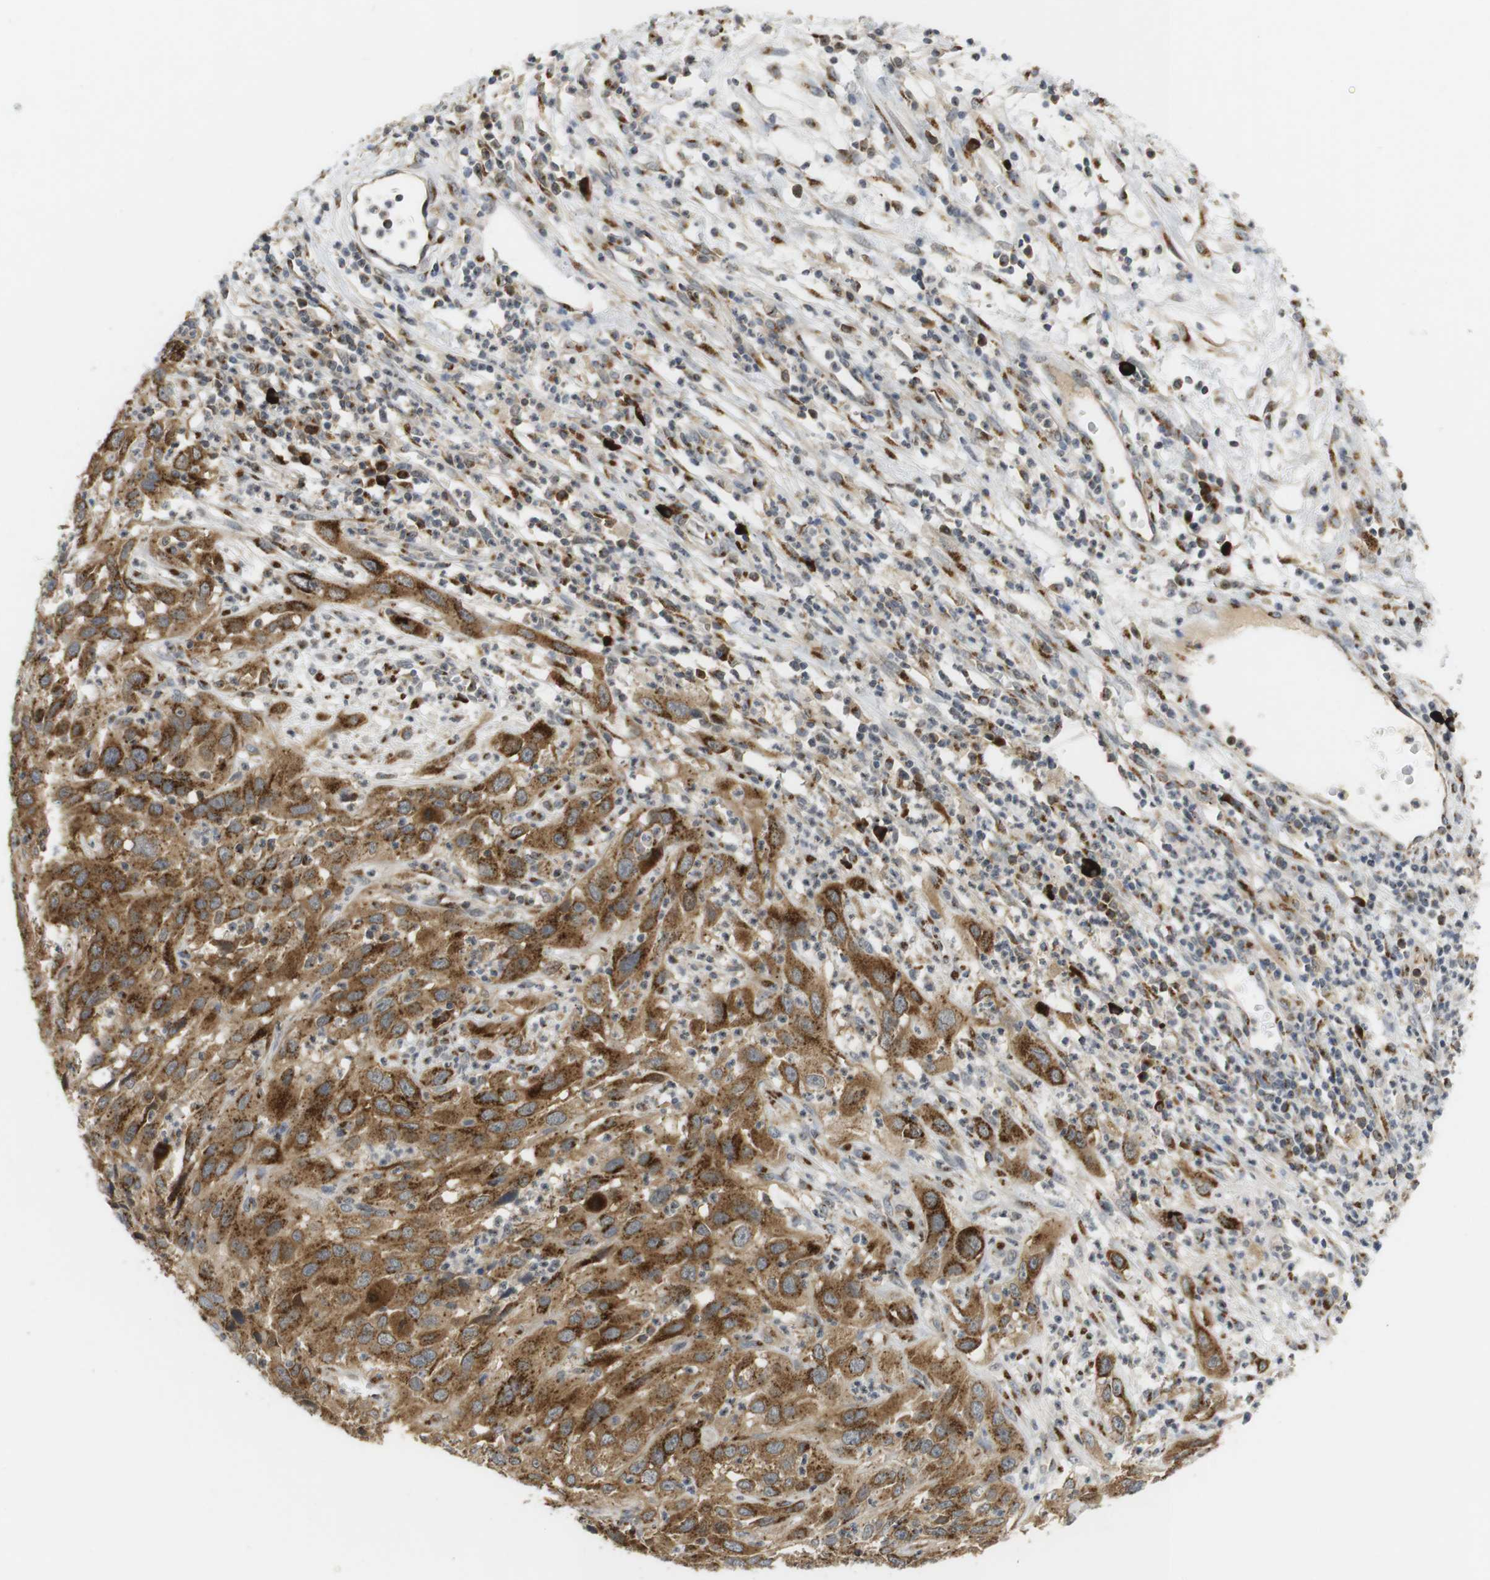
{"staining": {"intensity": "strong", "quantity": ">75%", "location": "cytoplasmic/membranous"}, "tissue": "cervical cancer", "cell_type": "Tumor cells", "image_type": "cancer", "snomed": [{"axis": "morphology", "description": "Squamous cell carcinoma, NOS"}, {"axis": "topography", "description": "Cervix"}], "caption": "A brown stain labels strong cytoplasmic/membranous expression of a protein in cervical cancer tumor cells.", "gene": "ZFPL1", "patient": {"sex": "female", "age": 32}}